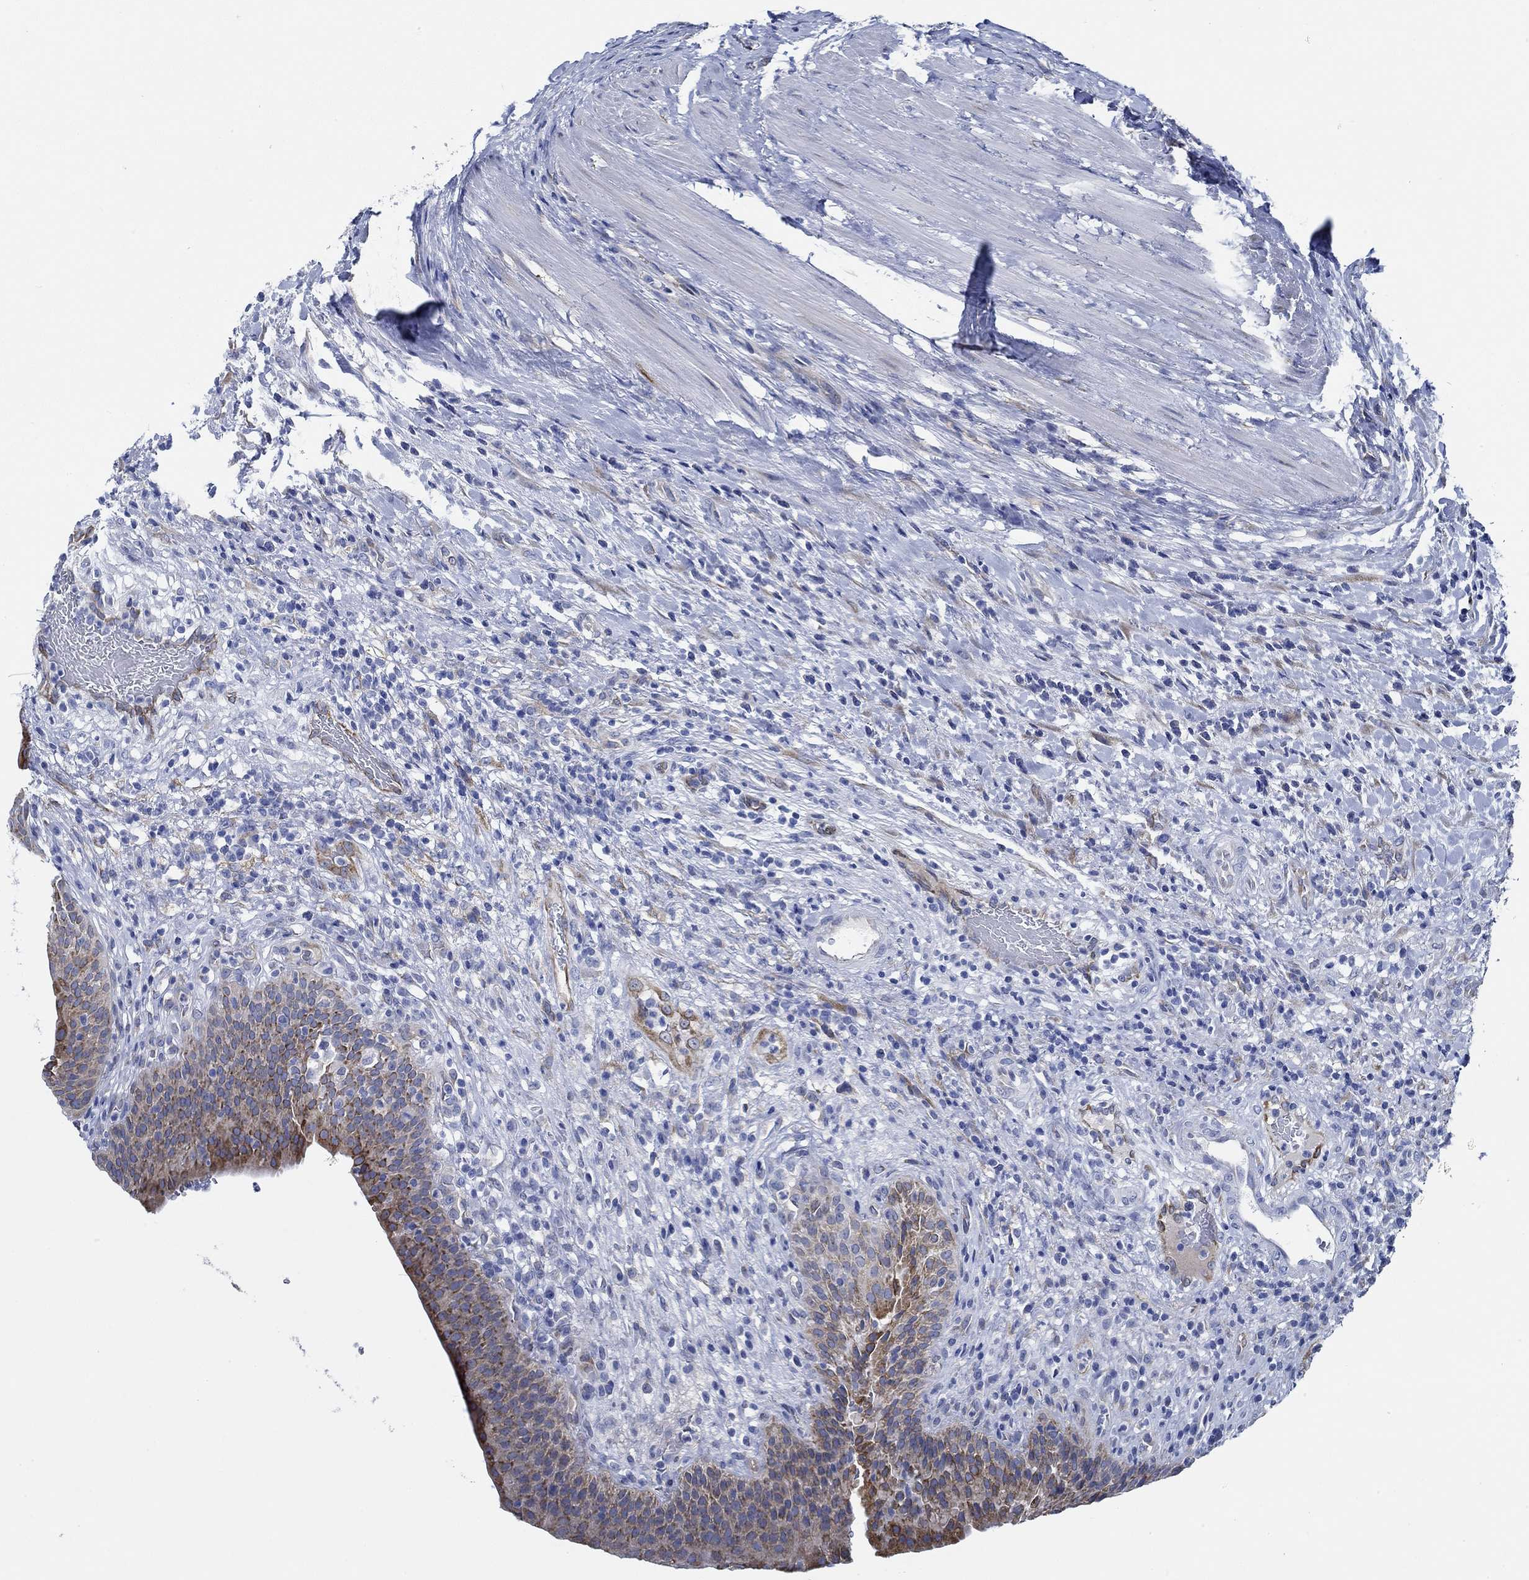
{"staining": {"intensity": "strong", "quantity": "25%-75%", "location": "cytoplasmic/membranous"}, "tissue": "urinary bladder", "cell_type": "Urothelial cells", "image_type": "normal", "snomed": [{"axis": "morphology", "description": "Normal tissue, NOS"}, {"axis": "topography", "description": "Urinary bladder"}], "caption": "Immunohistochemistry photomicrograph of normal urinary bladder: human urinary bladder stained using immunohistochemistry displays high levels of strong protein expression localized specifically in the cytoplasmic/membranous of urothelial cells, appearing as a cytoplasmic/membranous brown color.", "gene": "HECW2", "patient": {"sex": "male", "age": 66}}